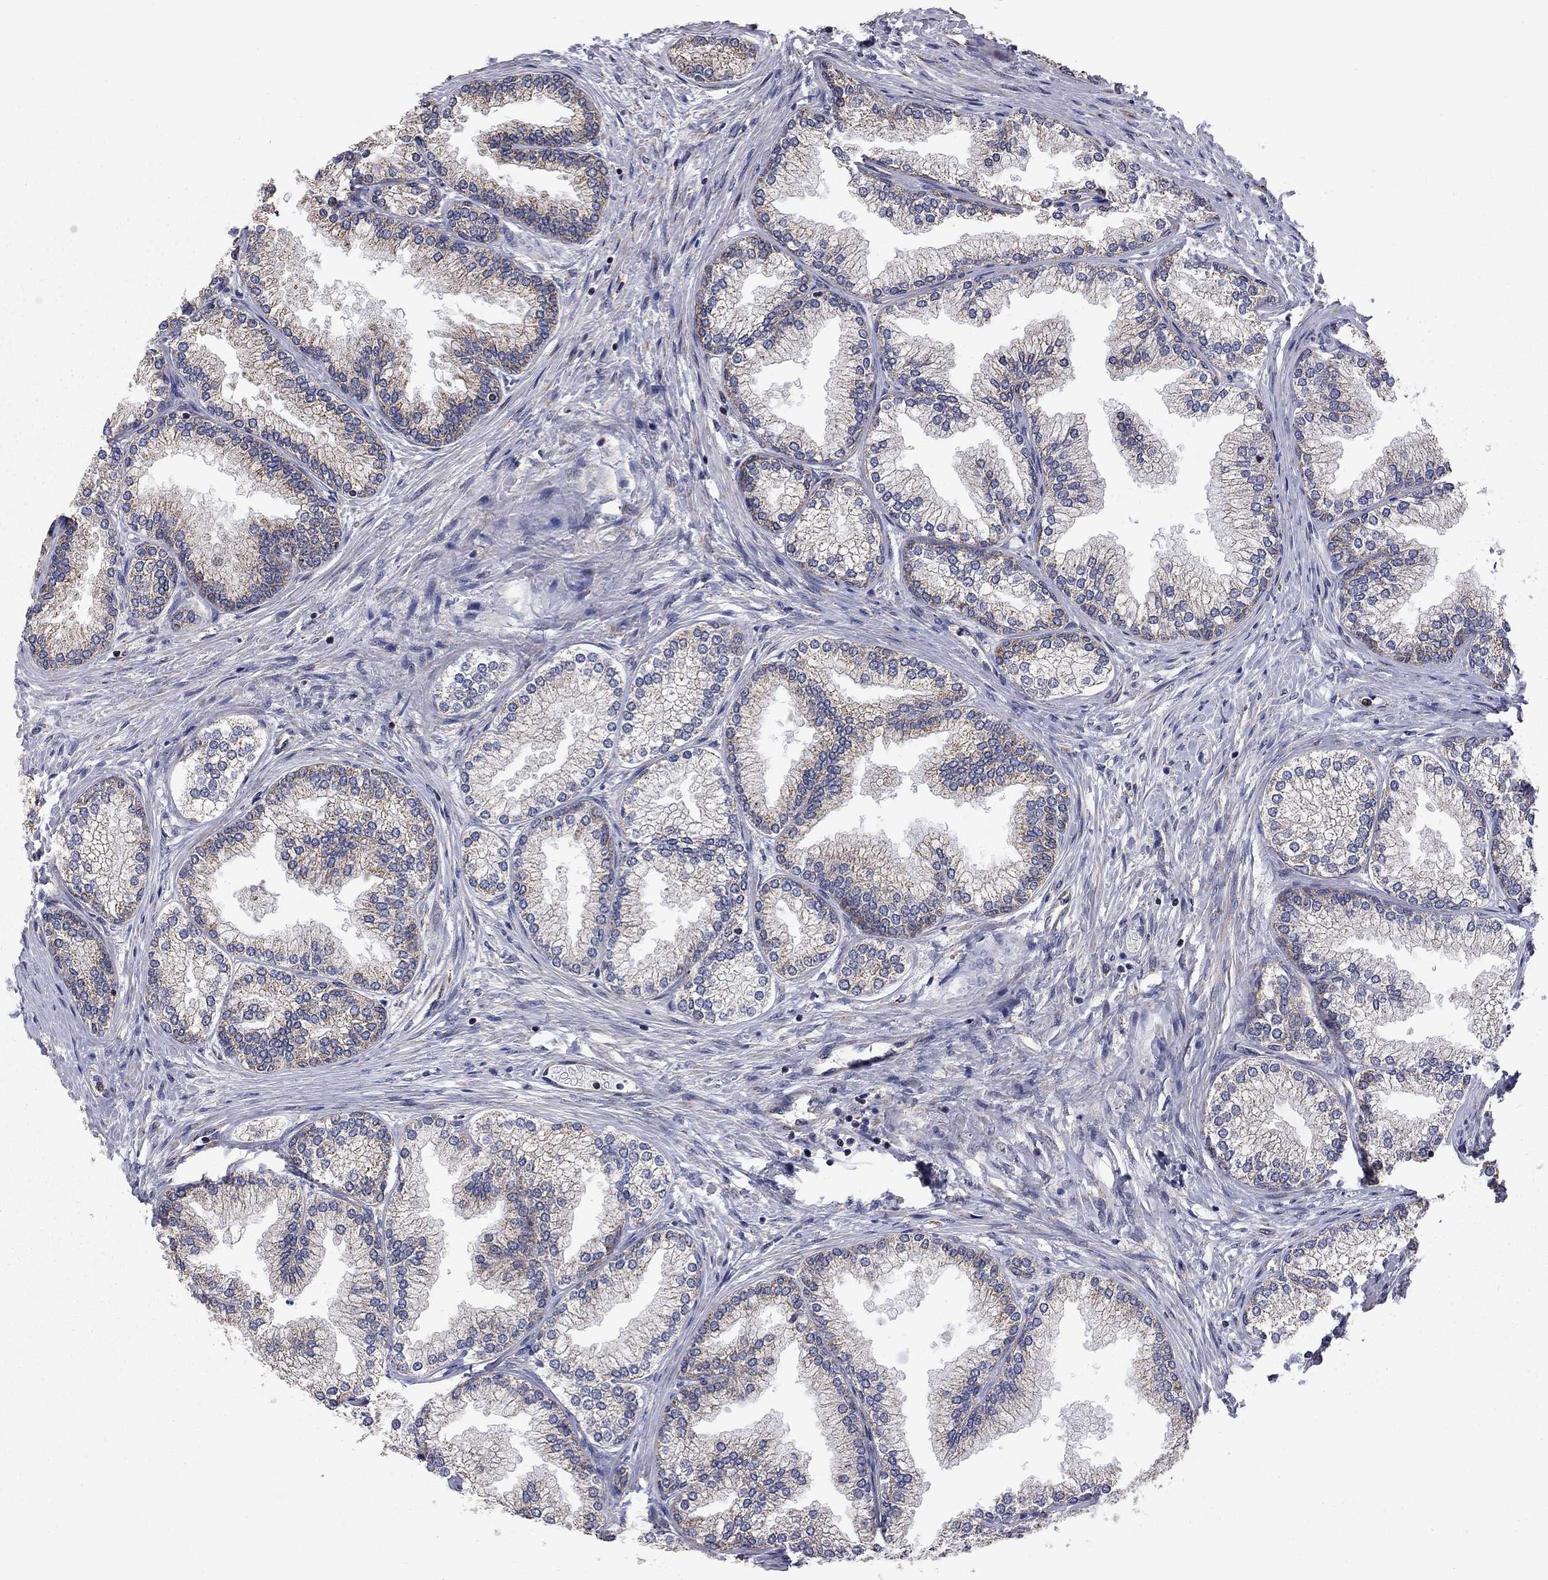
{"staining": {"intensity": "weak", "quantity": "25%-75%", "location": "cytoplasmic/membranous"}, "tissue": "prostate", "cell_type": "Glandular cells", "image_type": "normal", "snomed": [{"axis": "morphology", "description": "Normal tissue, NOS"}, {"axis": "topography", "description": "Prostate"}], "caption": "This histopathology image shows immunohistochemistry (IHC) staining of benign human prostate, with low weak cytoplasmic/membranous expression in approximately 25%-75% of glandular cells.", "gene": "TDP1", "patient": {"sex": "male", "age": 72}}